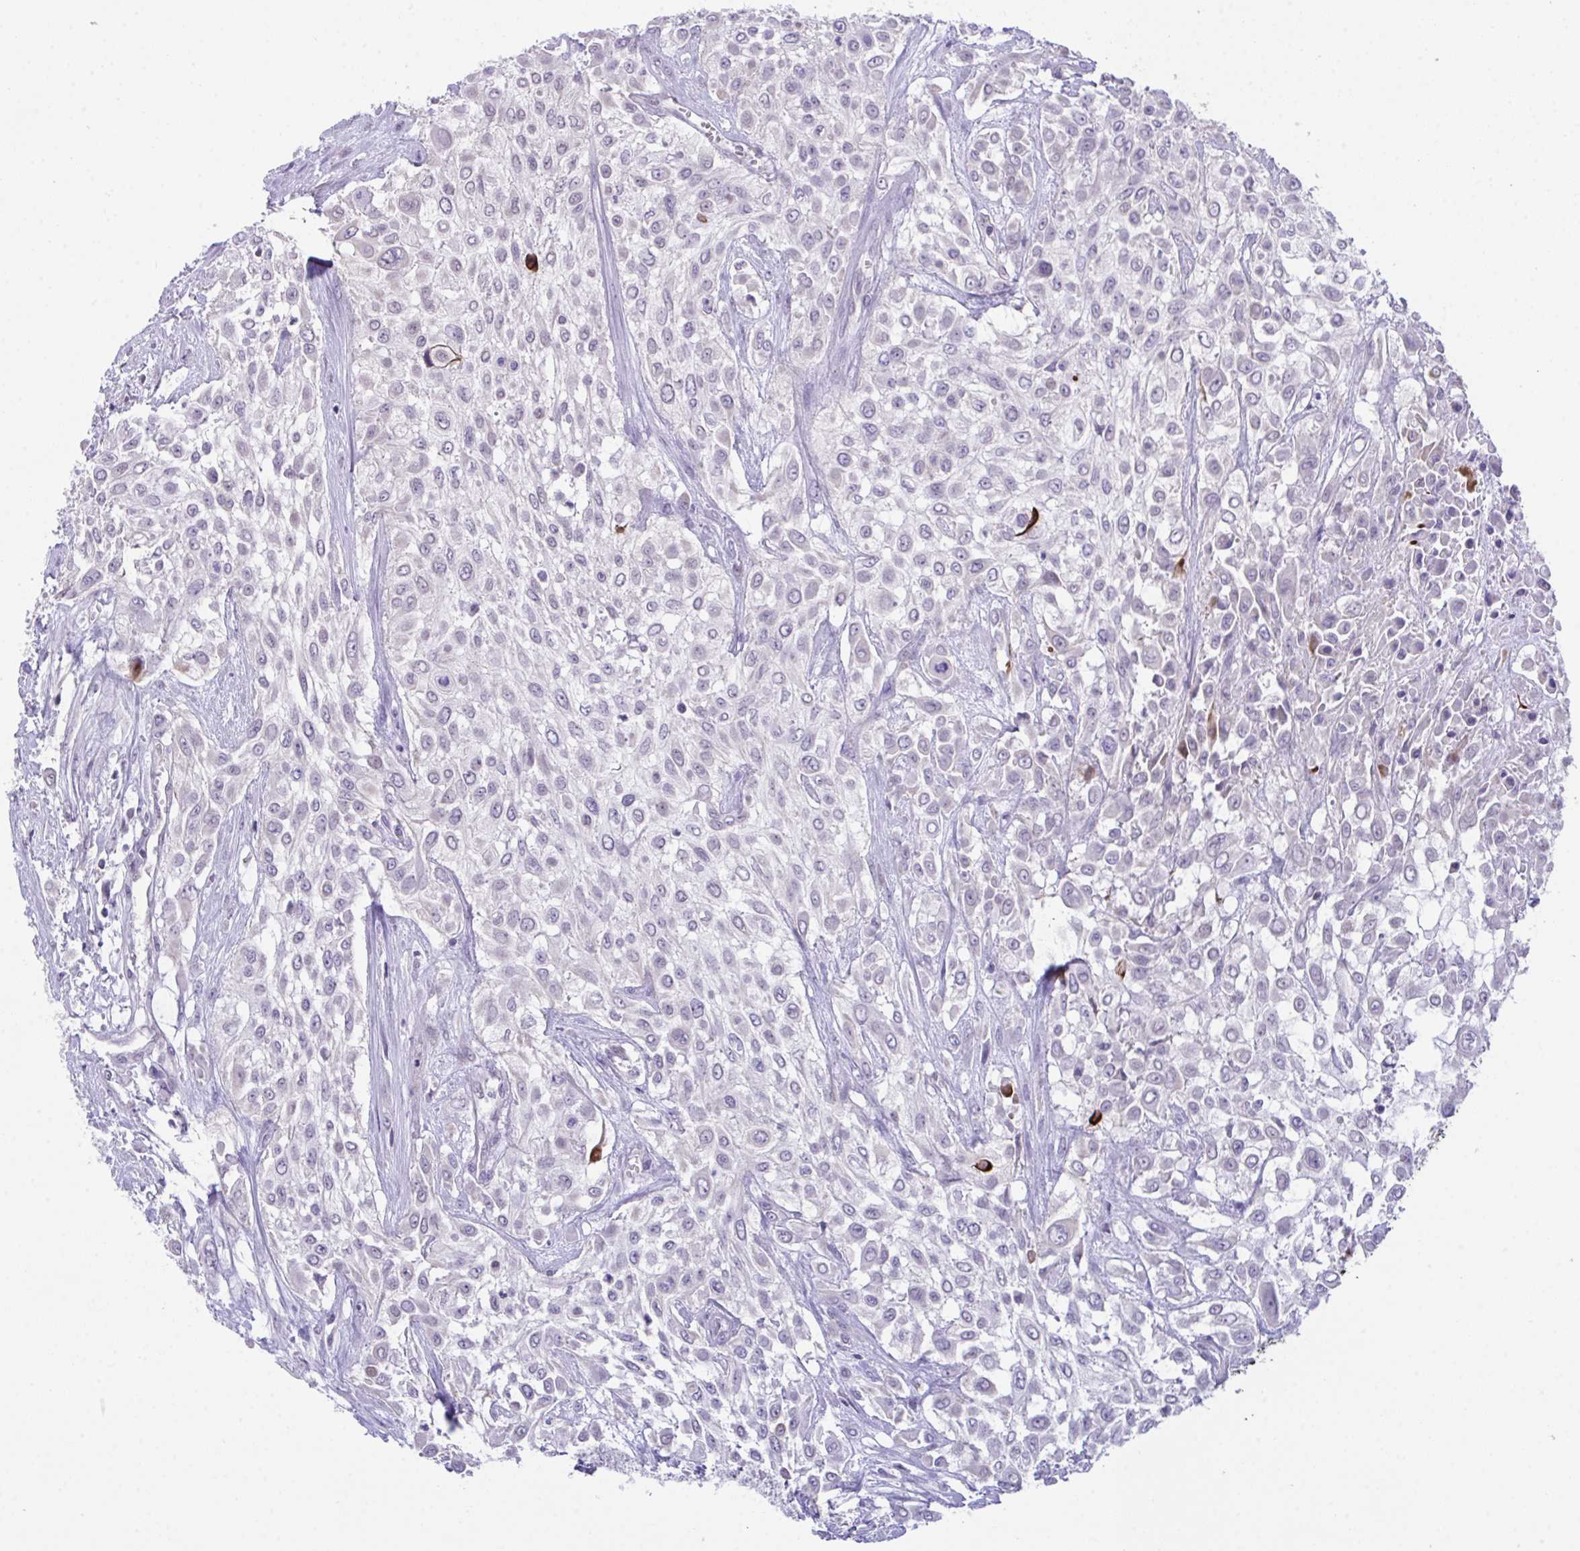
{"staining": {"intensity": "negative", "quantity": "none", "location": "none"}, "tissue": "urothelial cancer", "cell_type": "Tumor cells", "image_type": "cancer", "snomed": [{"axis": "morphology", "description": "Urothelial carcinoma, High grade"}, {"axis": "topography", "description": "Urinary bladder"}], "caption": "Immunohistochemical staining of urothelial cancer displays no significant positivity in tumor cells.", "gene": "ATP6V0D2", "patient": {"sex": "male", "age": 57}}